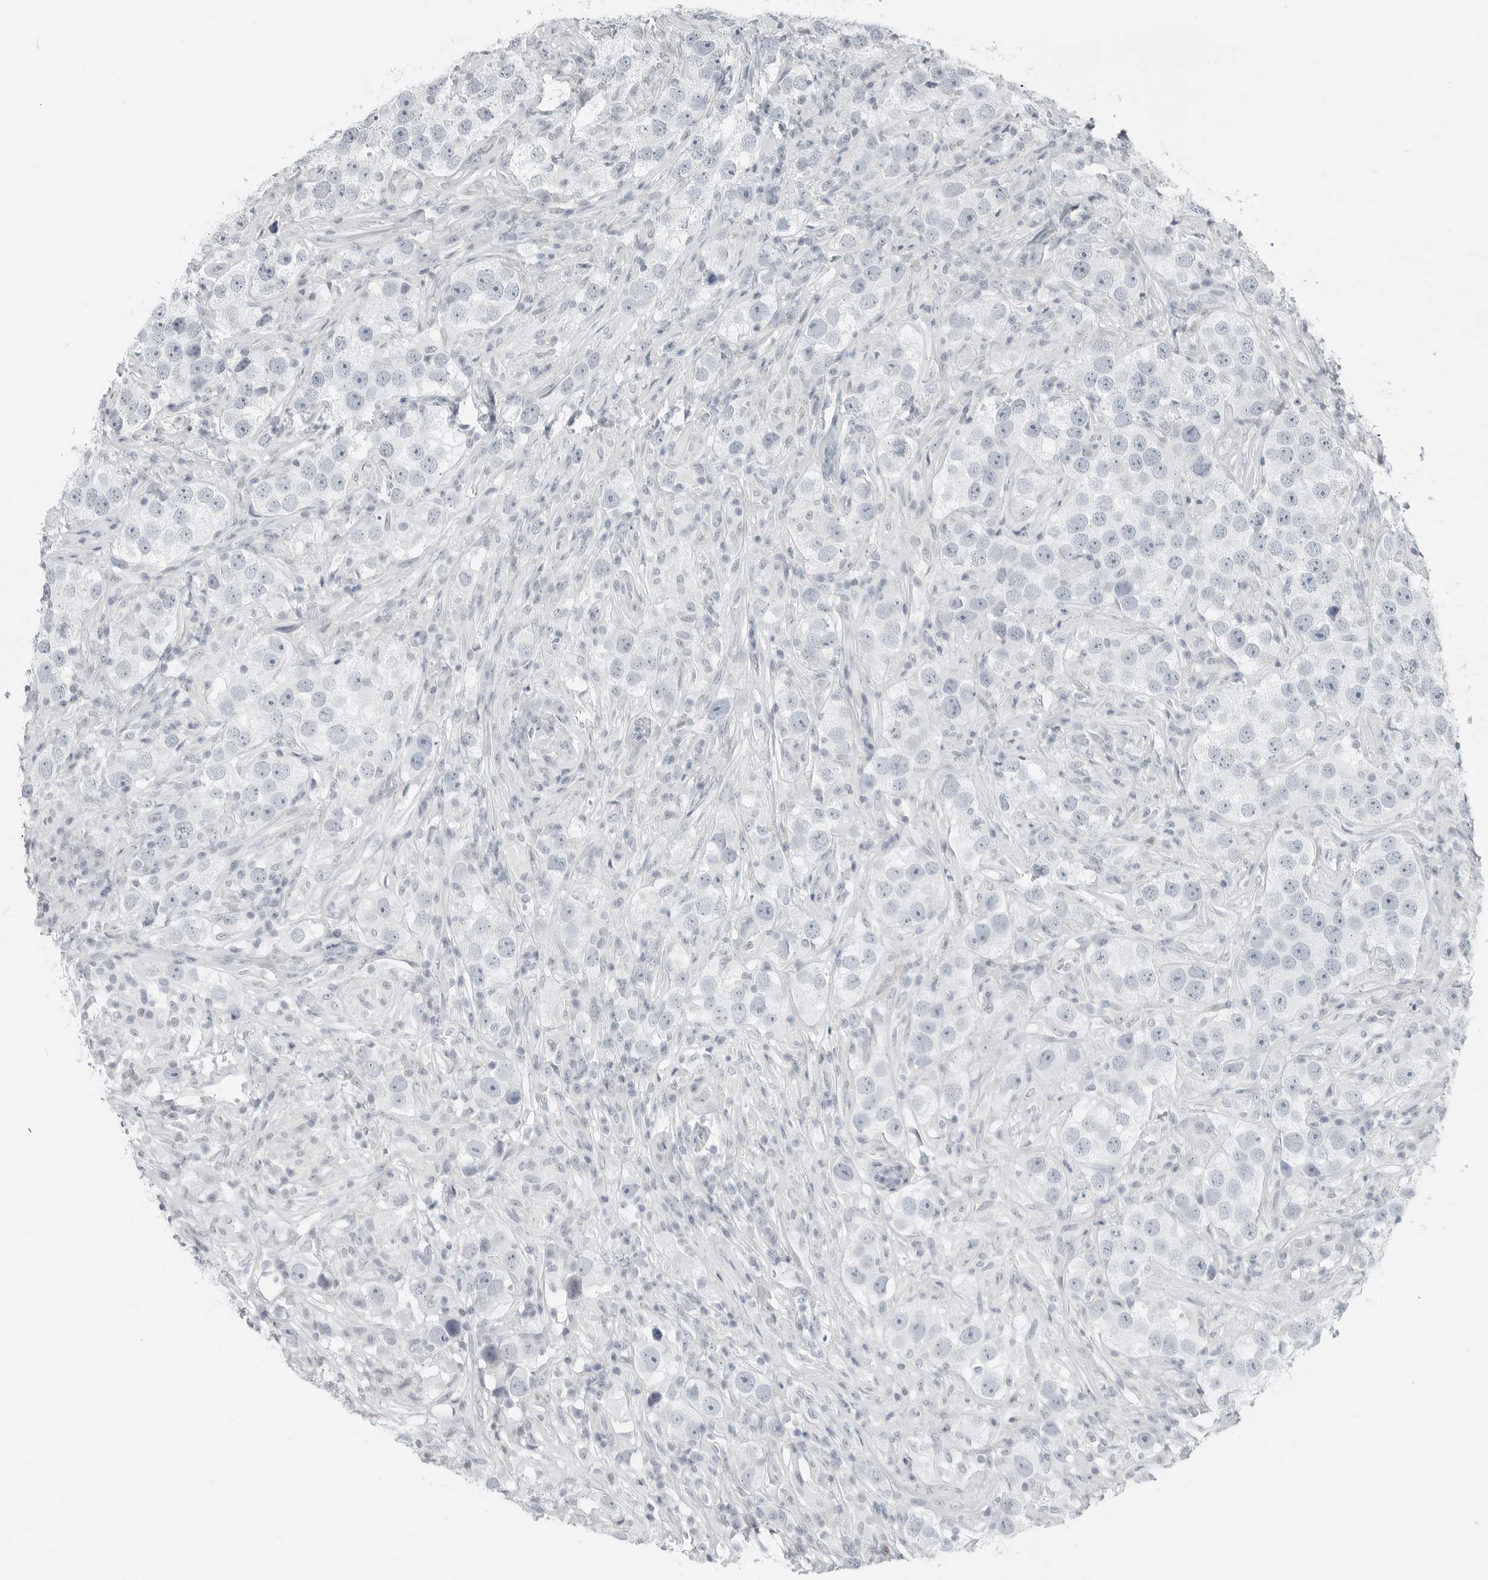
{"staining": {"intensity": "negative", "quantity": "none", "location": "none"}, "tissue": "testis cancer", "cell_type": "Tumor cells", "image_type": "cancer", "snomed": [{"axis": "morphology", "description": "Seminoma, NOS"}, {"axis": "topography", "description": "Testis"}], "caption": "This is a image of immunohistochemistry (IHC) staining of testis cancer (seminoma), which shows no staining in tumor cells. (Stains: DAB (3,3'-diaminobenzidine) immunohistochemistry with hematoxylin counter stain, Microscopy: brightfield microscopy at high magnification).", "gene": "XIRP1", "patient": {"sex": "male", "age": 49}}